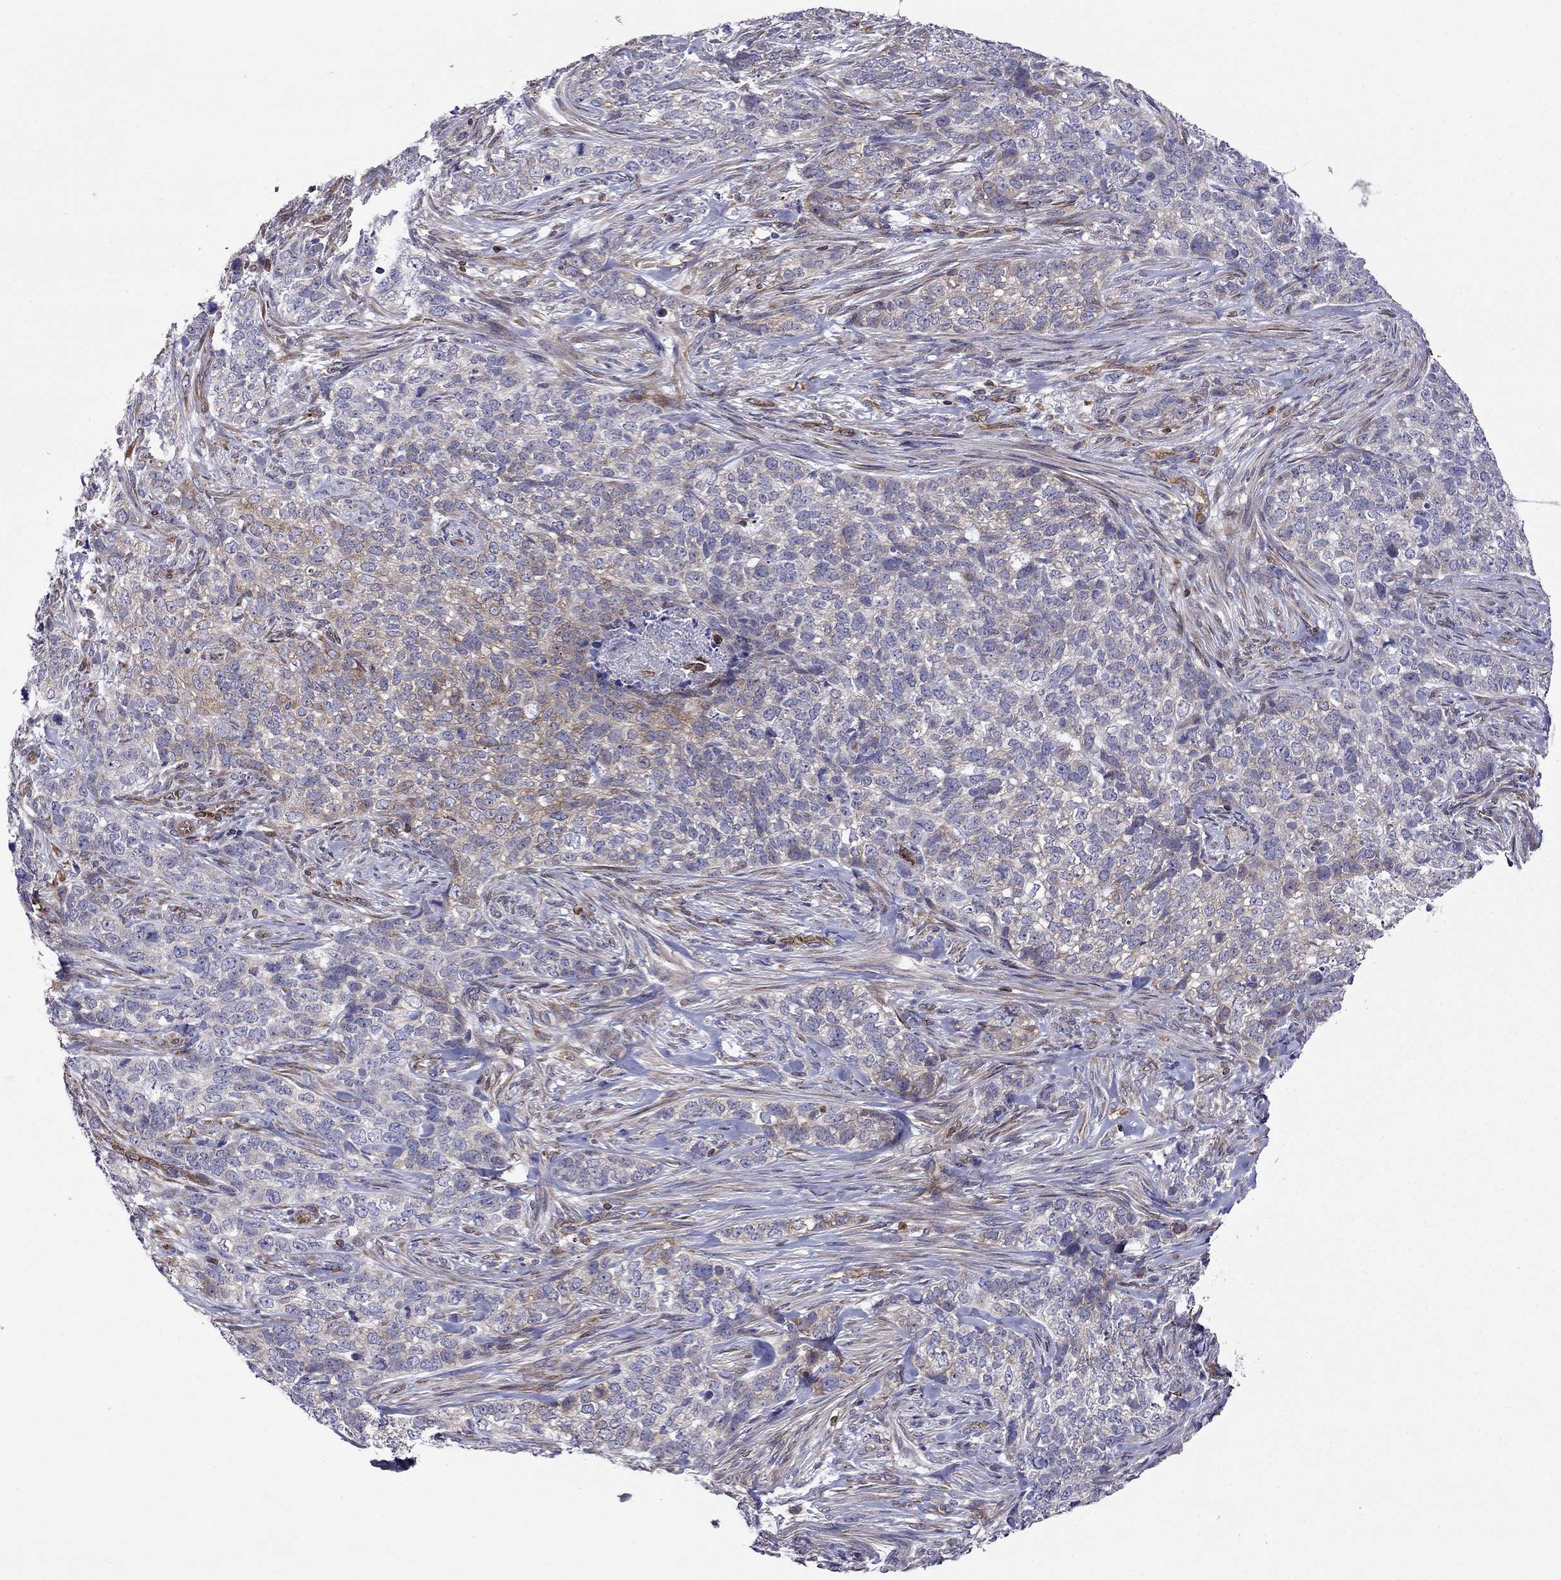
{"staining": {"intensity": "weak", "quantity": "<25%", "location": "cytoplasmic/membranous"}, "tissue": "skin cancer", "cell_type": "Tumor cells", "image_type": "cancer", "snomed": [{"axis": "morphology", "description": "Basal cell carcinoma"}, {"axis": "topography", "description": "Skin"}], "caption": "Immunohistochemical staining of skin basal cell carcinoma displays no significant positivity in tumor cells. (DAB immunohistochemistry visualized using brightfield microscopy, high magnification).", "gene": "GNAL", "patient": {"sex": "female", "age": 69}}